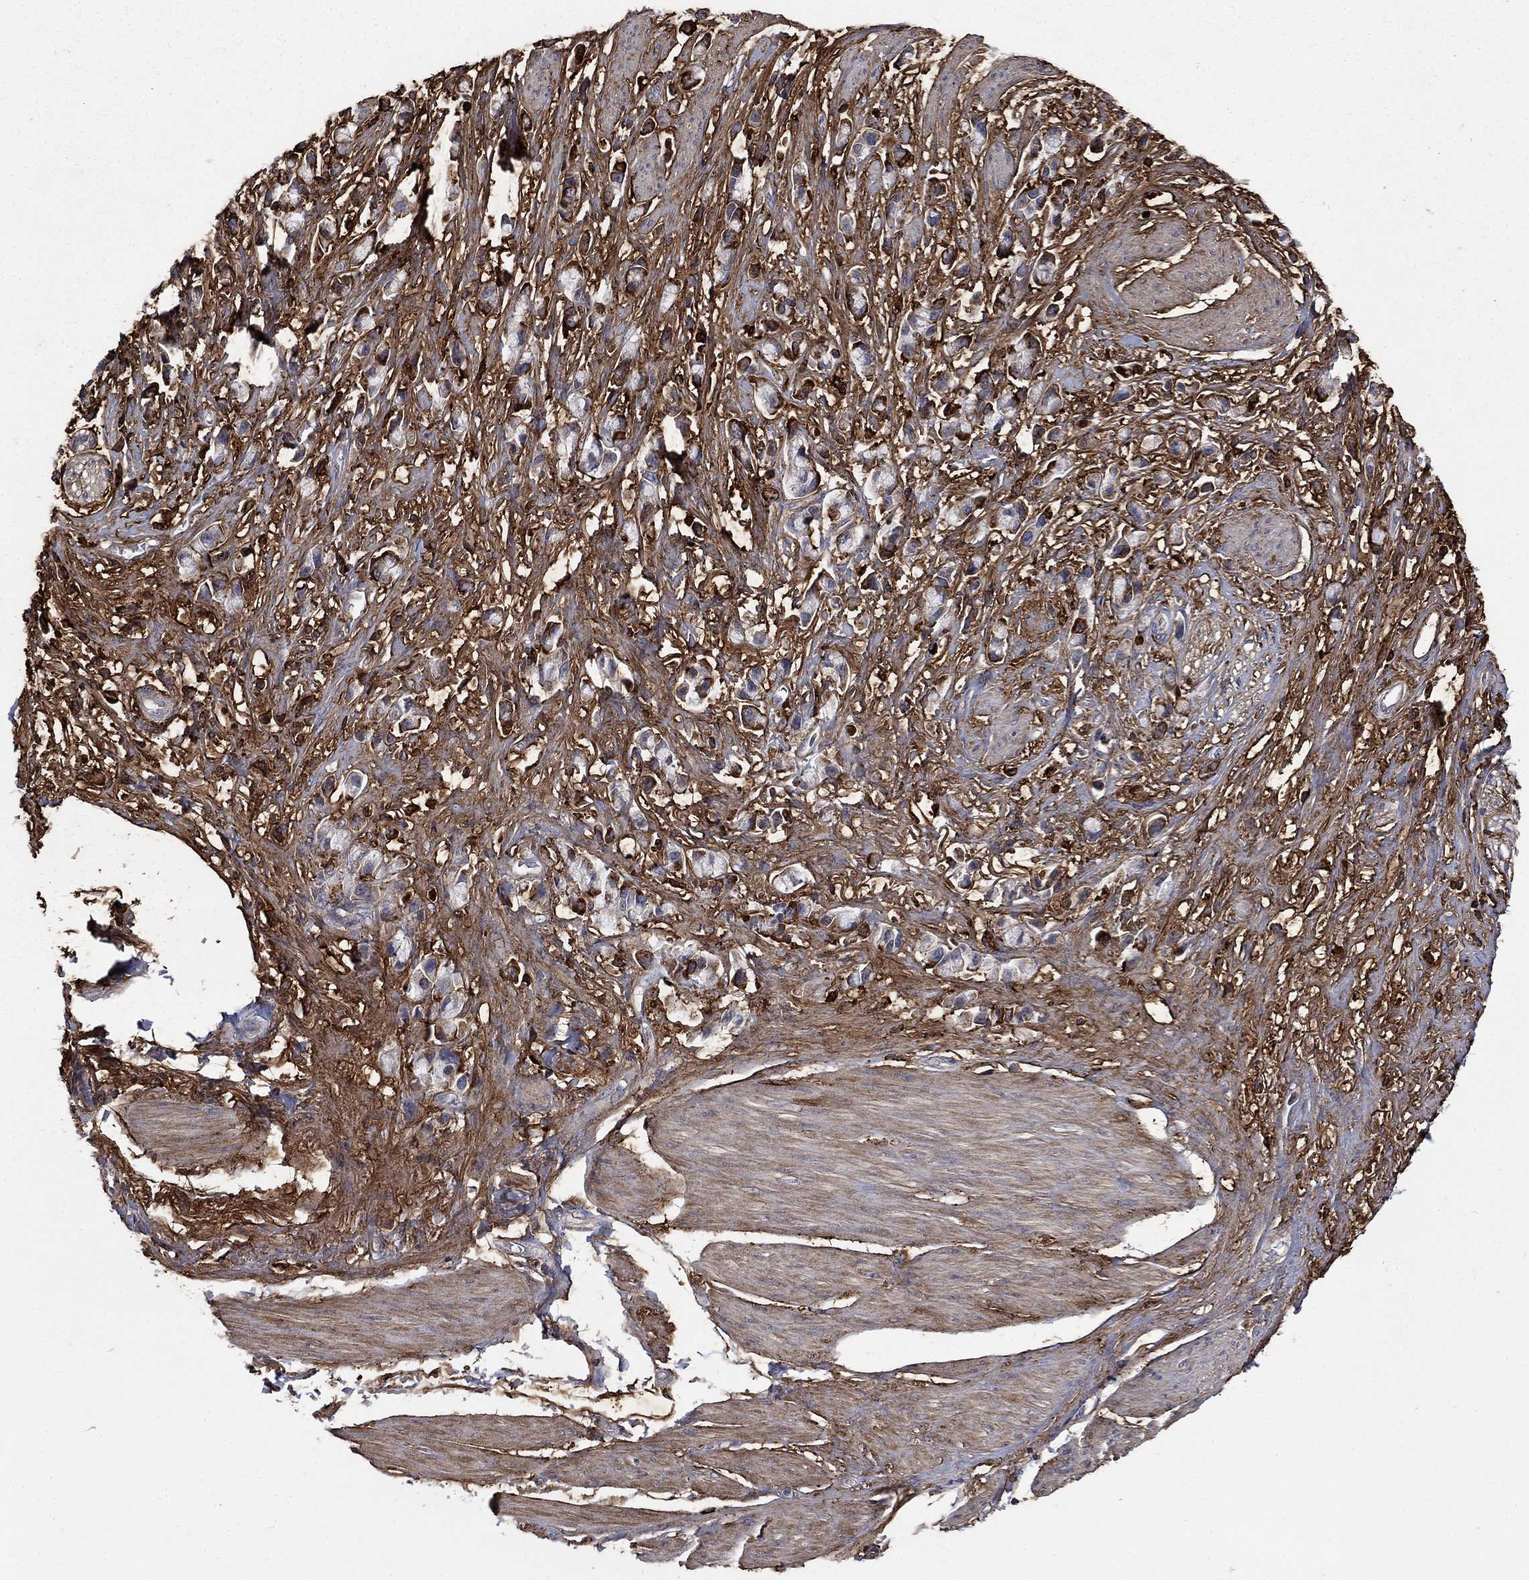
{"staining": {"intensity": "moderate", "quantity": "25%-75%", "location": "cytoplasmic/membranous"}, "tissue": "stomach cancer", "cell_type": "Tumor cells", "image_type": "cancer", "snomed": [{"axis": "morphology", "description": "Adenocarcinoma, NOS"}, {"axis": "topography", "description": "Stomach"}], "caption": "Brown immunohistochemical staining in human stomach cancer demonstrates moderate cytoplasmic/membranous staining in approximately 25%-75% of tumor cells. The protein is stained brown, and the nuclei are stained in blue (DAB IHC with brightfield microscopy, high magnification).", "gene": "VCAN", "patient": {"sex": "female", "age": 81}}